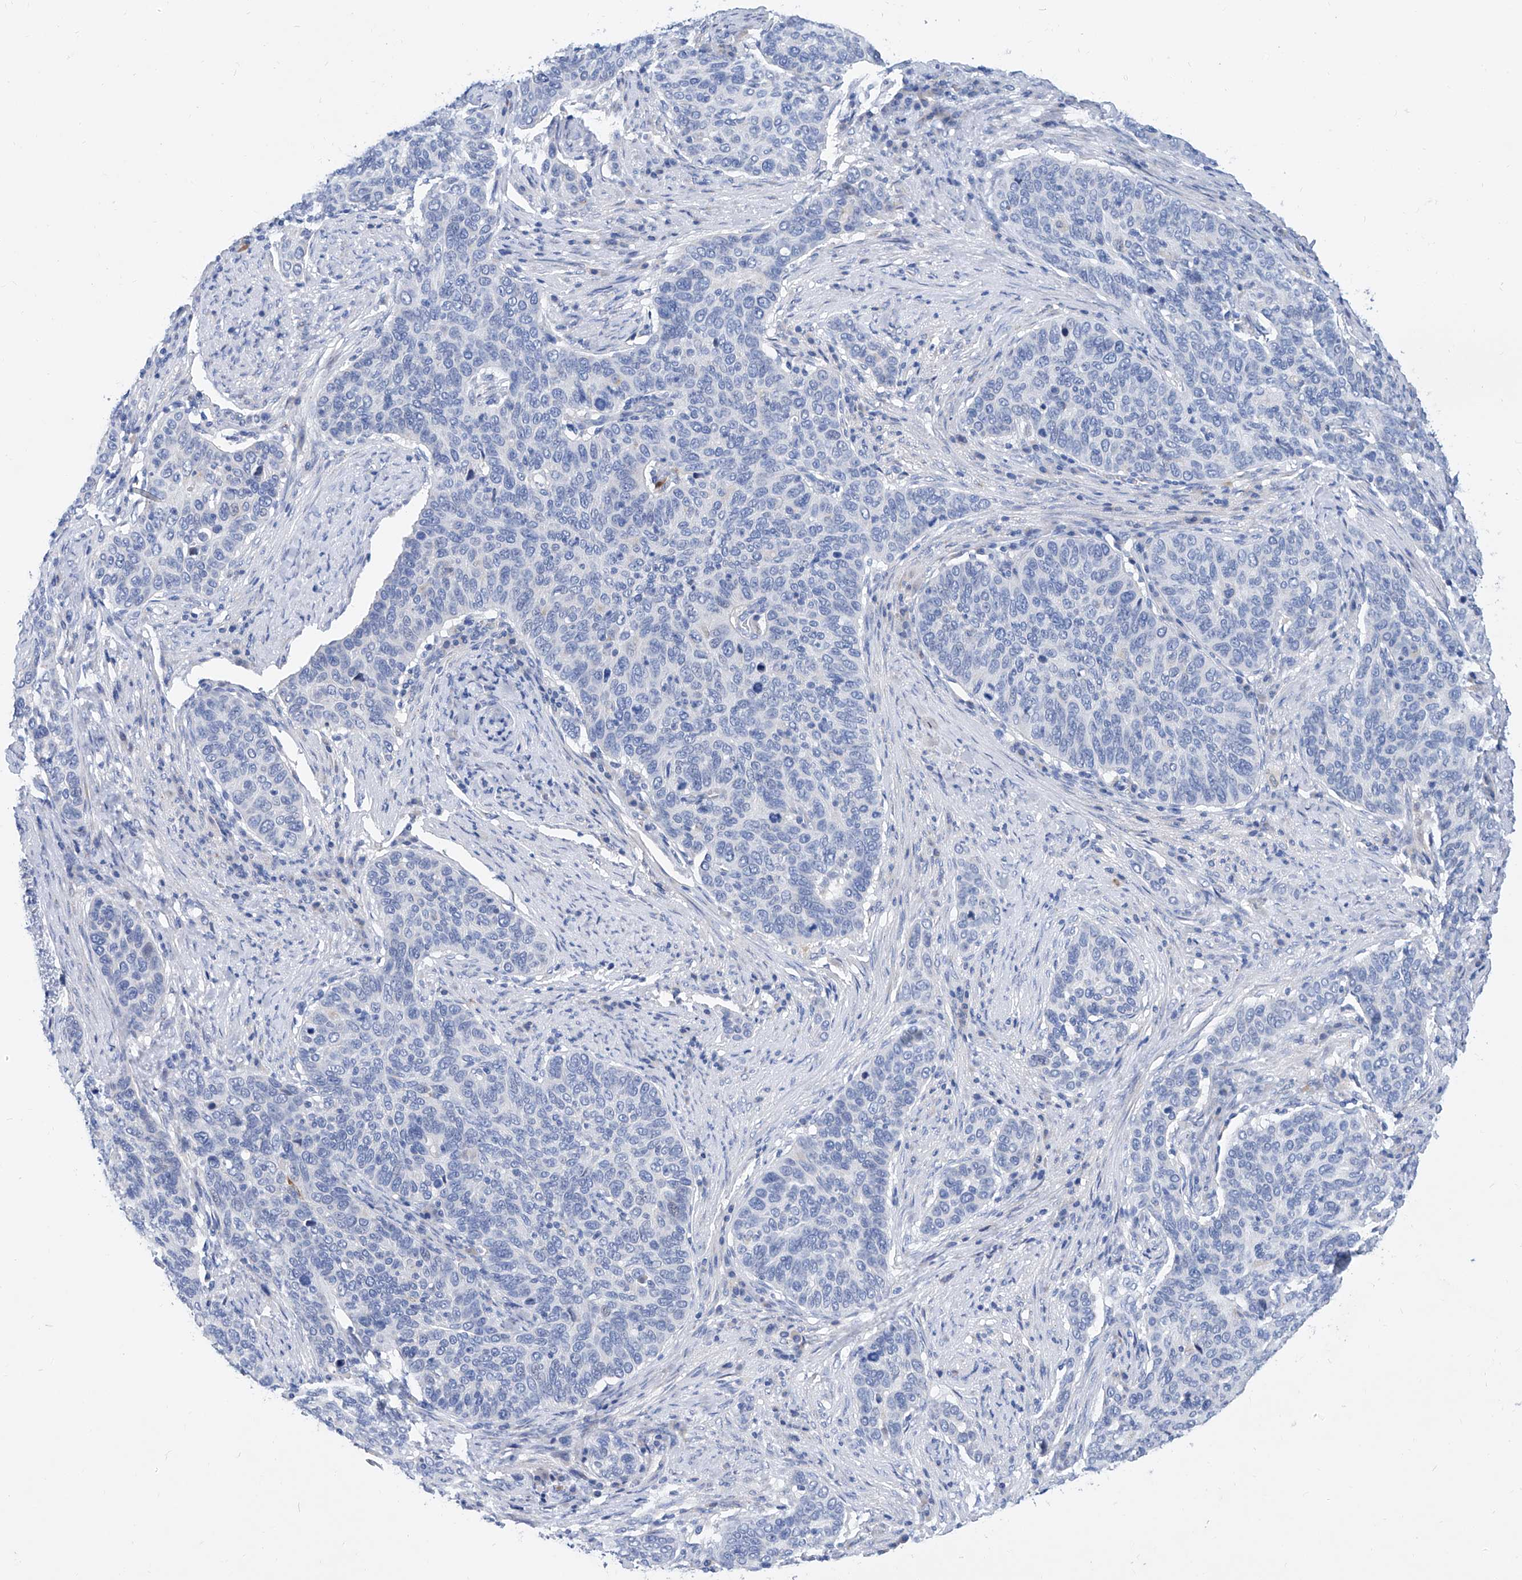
{"staining": {"intensity": "negative", "quantity": "none", "location": "none"}, "tissue": "cervical cancer", "cell_type": "Tumor cells", "image_type": "cancer", "snomed": [{"axis": "morphology", "description": "Squamous cell carcinoma, NOS"}, {"axis": "topography", "description": "Cervix"}], "caption": "A histopathology image of squamous cell carcinoma (cervical) stained for a protein shows no brown staining in tumor cells. The staining is performed using DAB (3,3'-diaminobenzidine) brown chromogen with nuclei counter-stained in using hematoxylin.", "gene": "SLC25A29", "patient": {"sex": "female", "age": 60}}